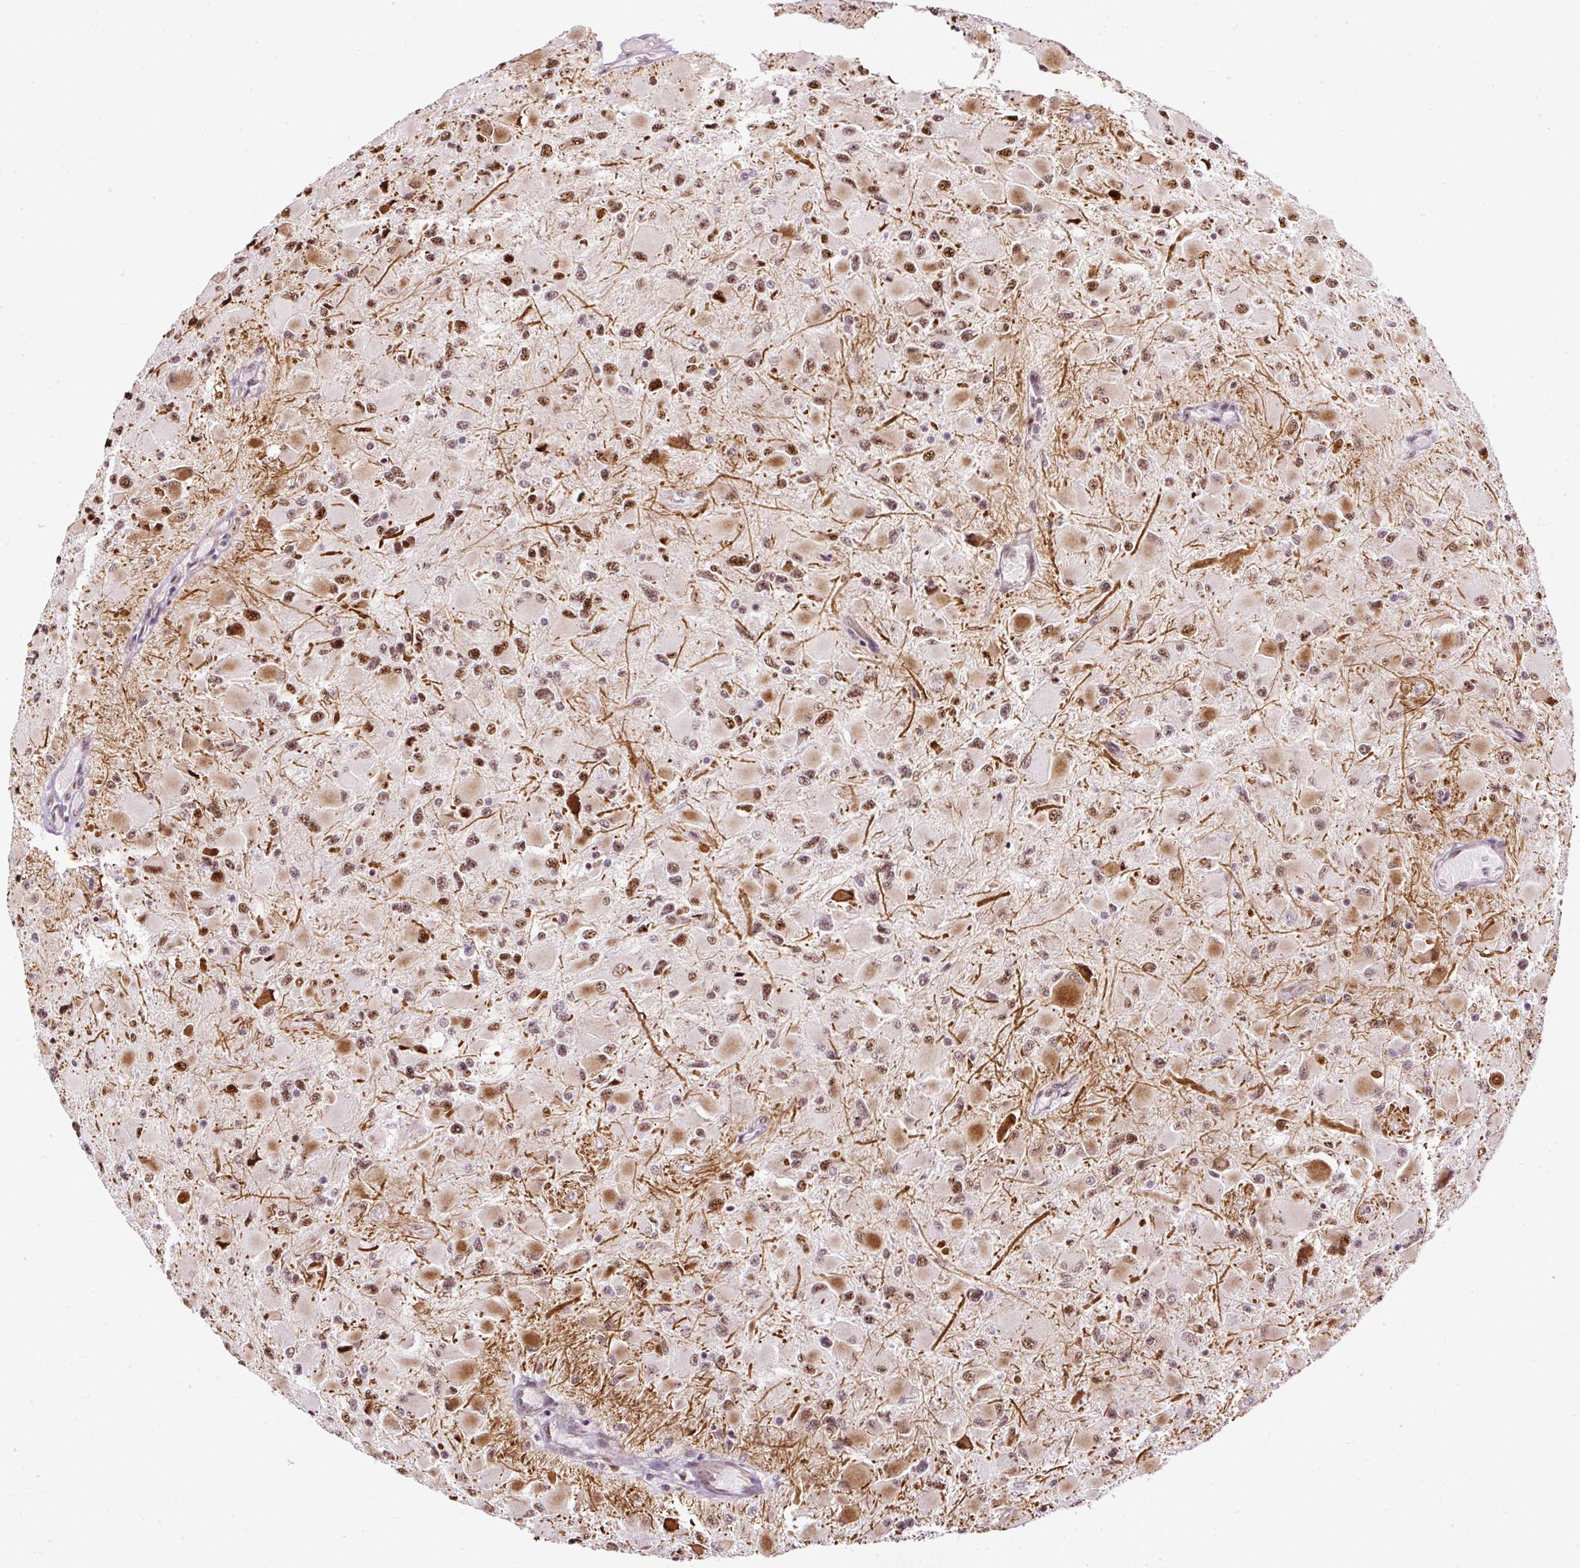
{"staining": {"intensity": "moderate", "quantity": "25%-75%", "location": "cytoplasmic/membranous,nuclear"}, "tissue": "glioma", "cell_type": "Tumor cells", "image_type": "cancer", "snomed": [{"axis": "morphology", "description": "Glioma, malignant, High grade"}, {"axis": "topography", "description": "Cerebral cortex"}], "caption": "DAB (3,3'-diaminobenzidine) immunohistochemical staining of human glioma demonstrates moderate cytoplasmic/membranous and nuclear protein staining in about 25%-75% of tumor cells.", "gene": "LUC7L2", "patient": {"sex": "female", "age": 36}}